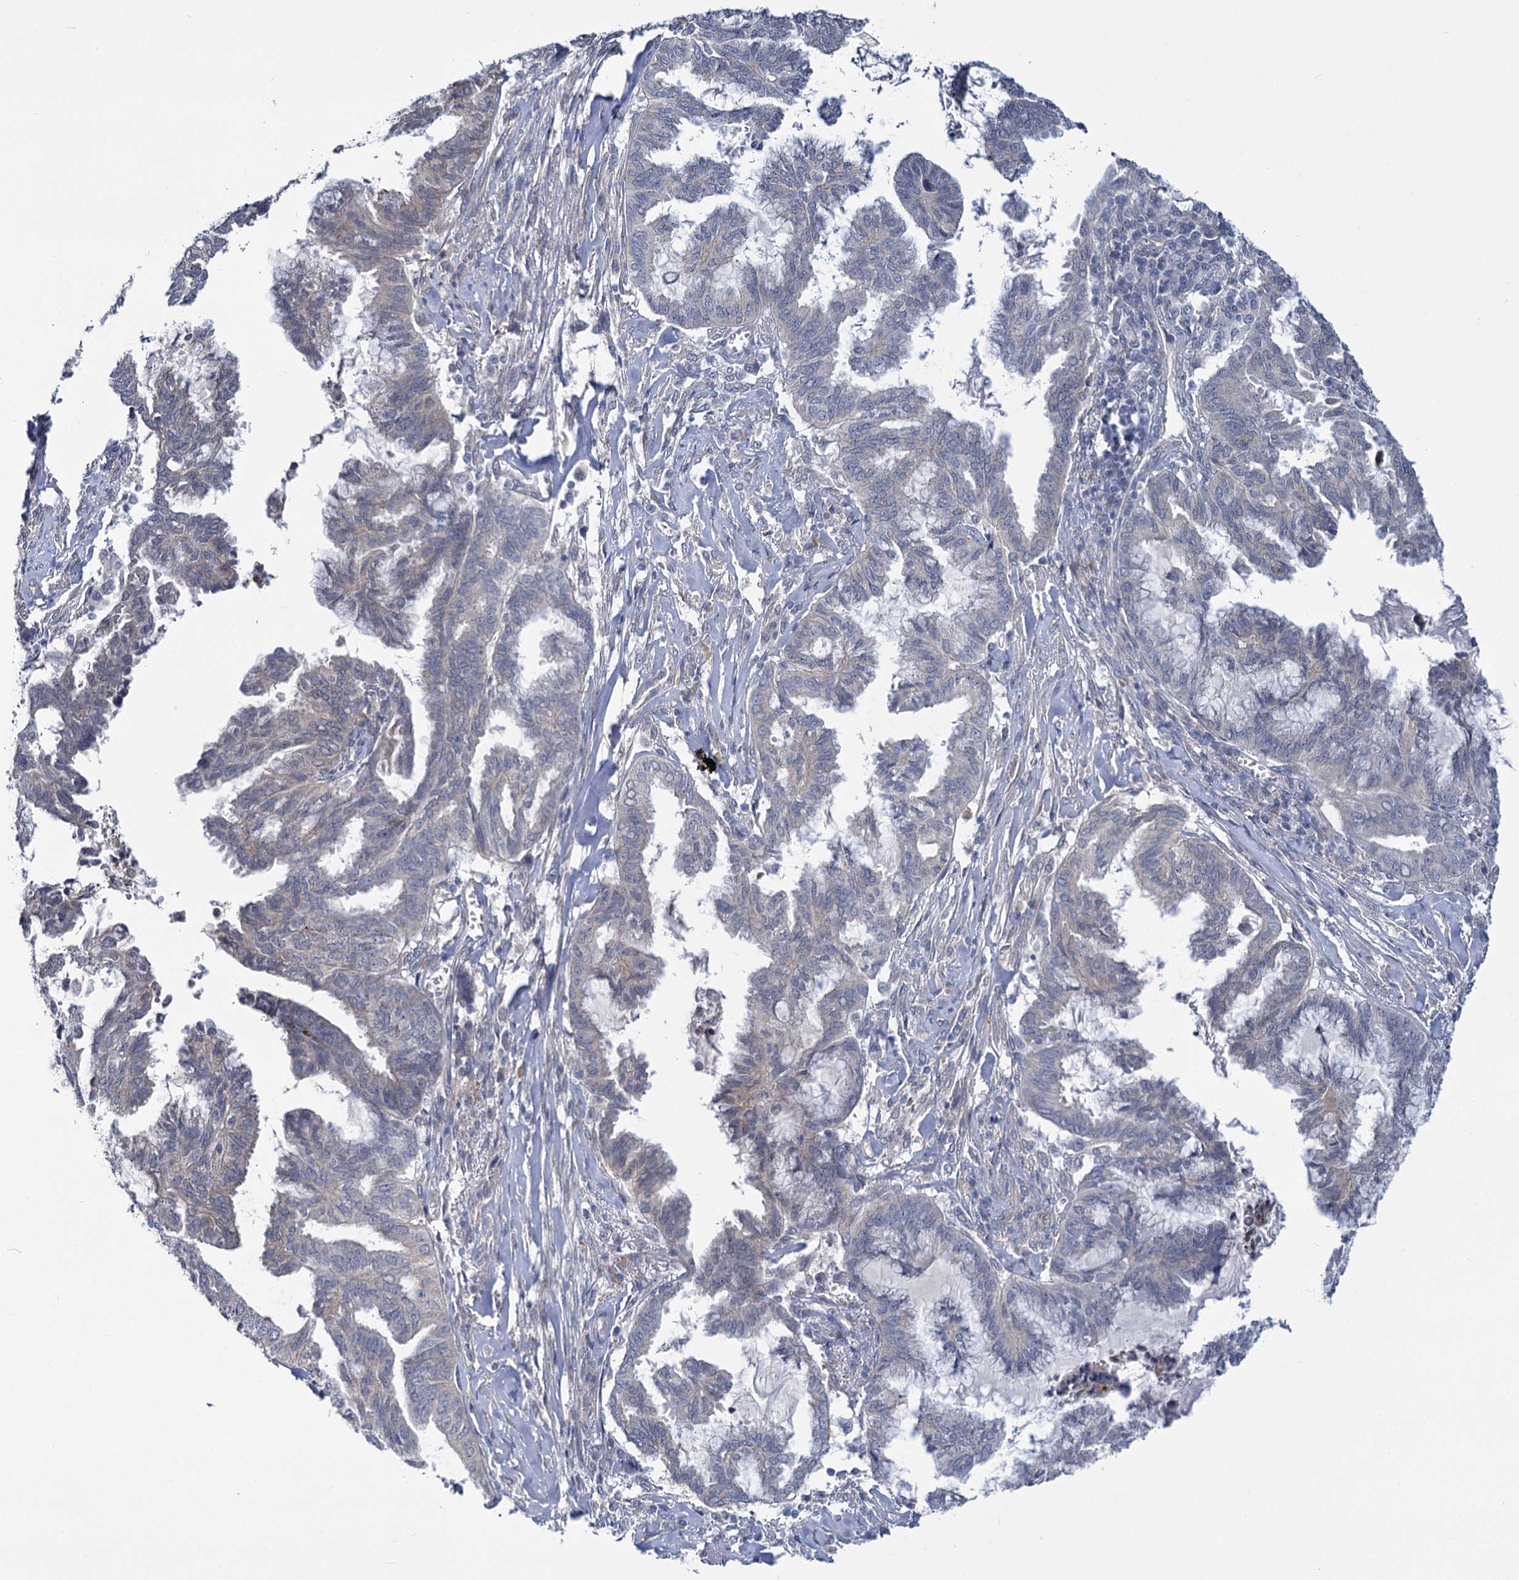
{"staining": {"intensity": "negative", "quantity": "none", "location": "none"}, "tissue": "endometrial cancer", "cell_type": "Tumor cells", "image_type": "cancer", "snomed": [{"axis": "morphology", "description": "Adenocarcinoma, NOS"}, {"axis": "topography", "description": "Endometrium"}], "caption": "Protein analysis of endometrial adenocarcinoma shows no significant positivity in tumor cells. (DAB (3,3'-diaminobenzidine) IHC with hematoxylin counter stain).", "gene": "MBLAC2", "patient": {"sex": "female", "age": 86}}